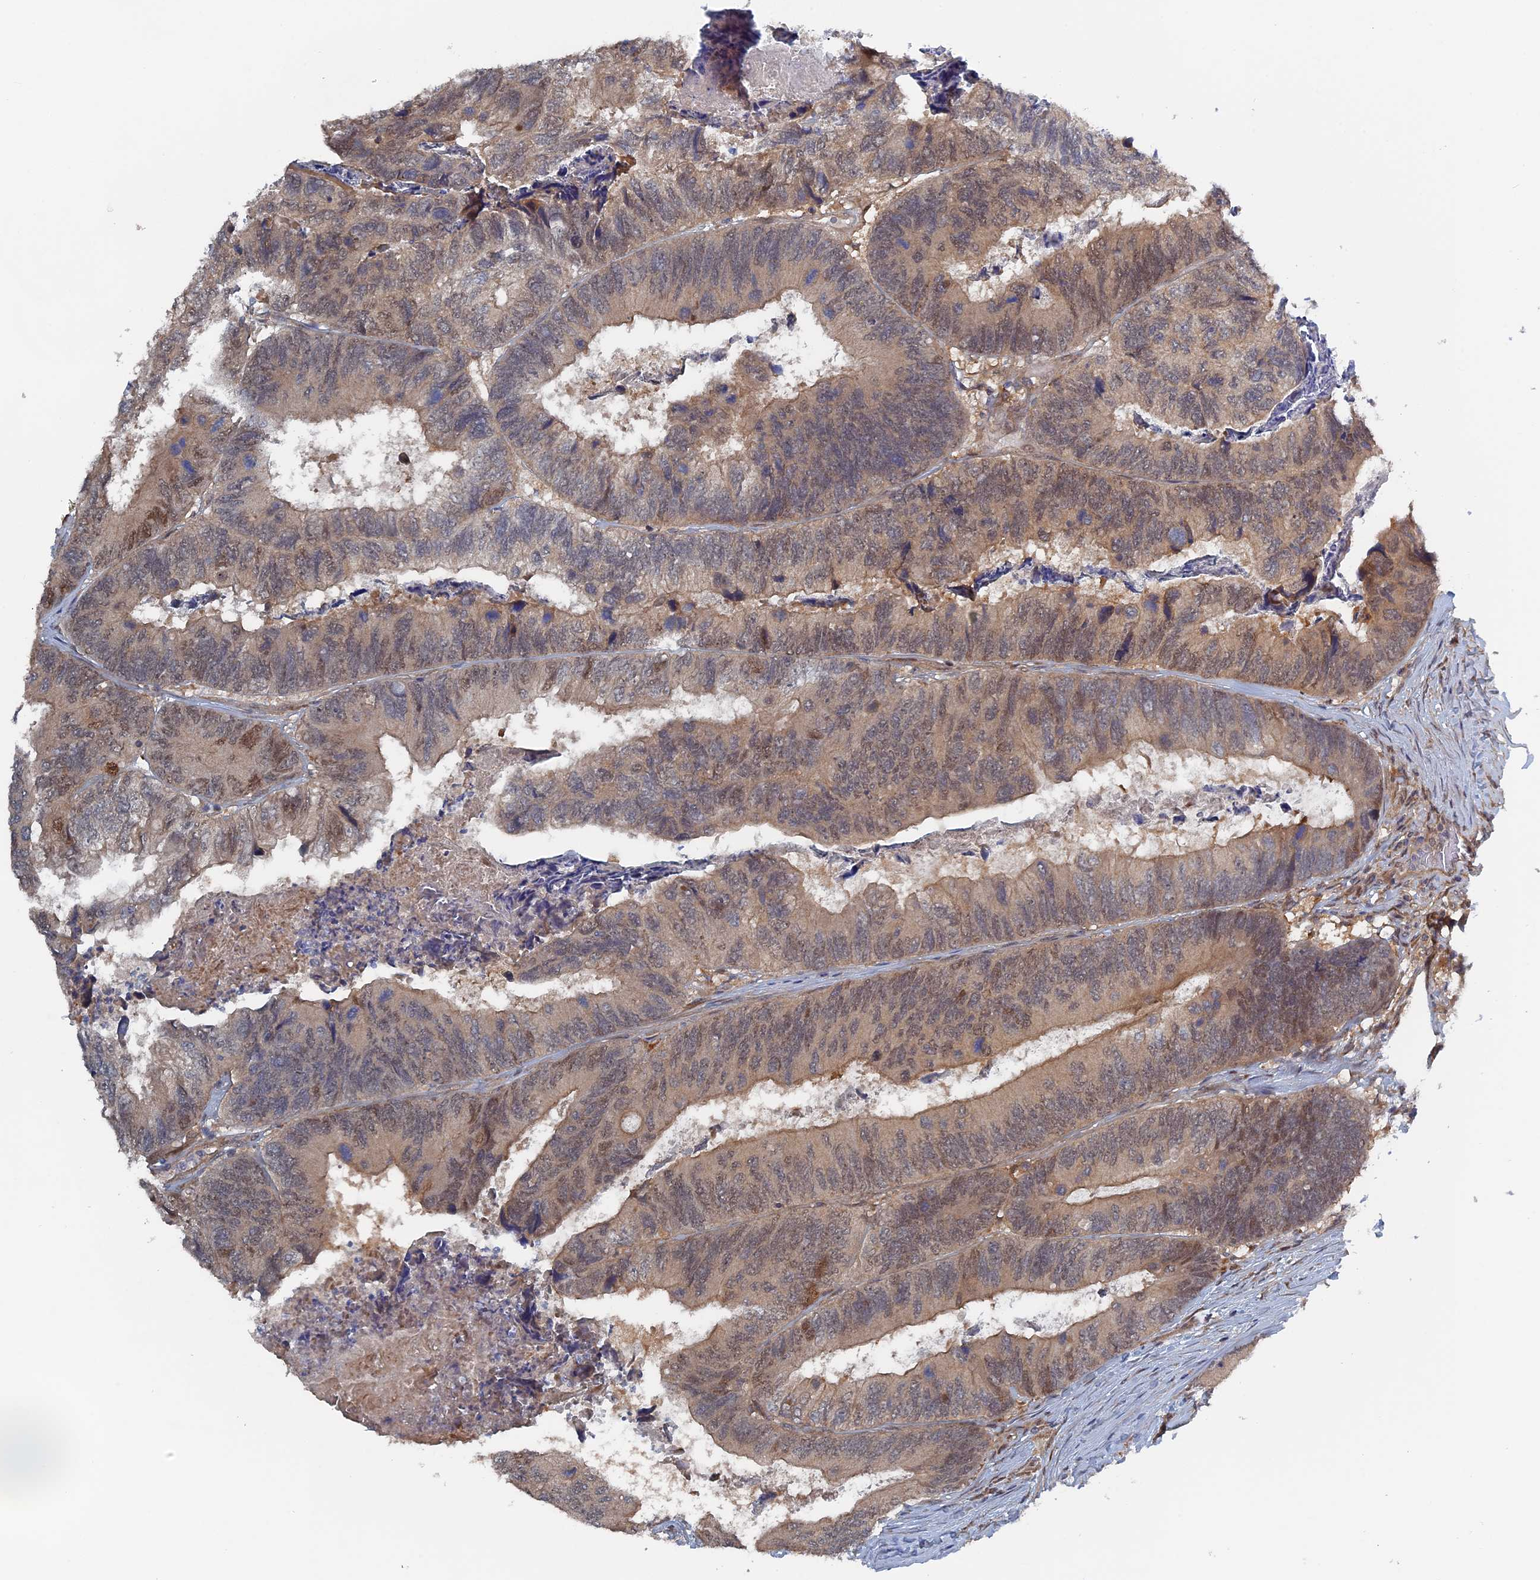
{"staining": {"intensity": "moderate", "quantity": "<25%", "location": "cytoplasmic/membranous,nuclear"}, "tissue": "colorectal cancer", "cell_type": "Tumor cells", "image_type": "cancer", "snomed": [{"axis": "morphology", "description": "Adenocarcinoma, NOS"}, {"axis": "topography", "description": "Colon"}], "caption": "Immunohistochemical staining of human colorectal cancer shows low levels of moderate cytoplasmic/membranous and nuclear expression in approximately <25% of tumor cells. The staining is performed using DAB brown chromogen to label protein expression. The nuclei are counter-stained blue using hematoxylin.", "gene": "ELOVL6", "patient": {"sex": "female", "age": 67}}